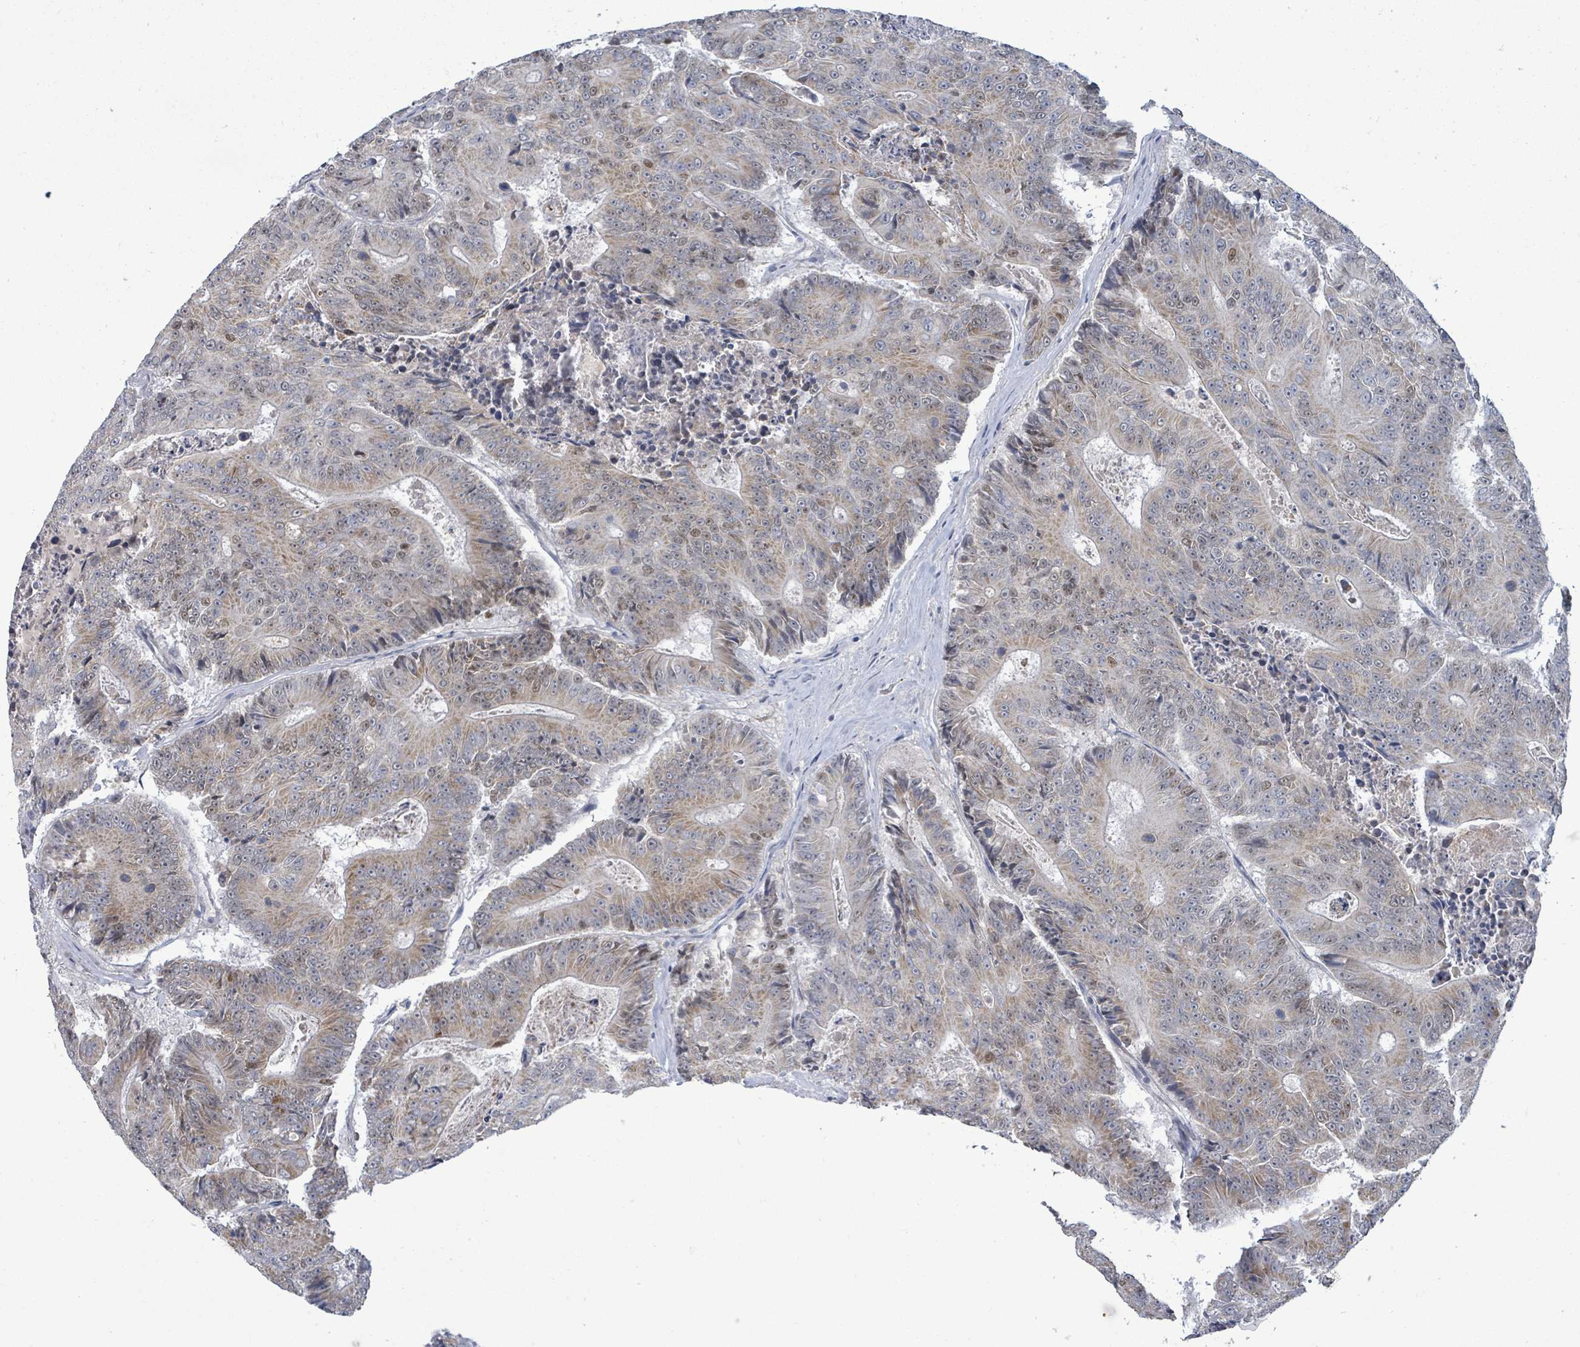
{"staining": {"intensity": "moderate", "quantity": "25%-75%", "location": "cytoplasmic/membranous,nuclear"}, "tissue": "colorectal cancer", "cell_type": "Tumor cells", "image_type": "cancer", "snomed": [{"axis": "morphology", "description": "Adenocarcinoma, NOS"}, {"axis": "topography", "description": "Colon"}], "caption": "Immunohistochemical staining of colorectal cancer shows moderate cytoplasmic/membranous and nuclear protein positivity in about 25%-75% of tumor cells.", "gene": "ZFPM1", "patient": {"sex": "male", "age": 83}}